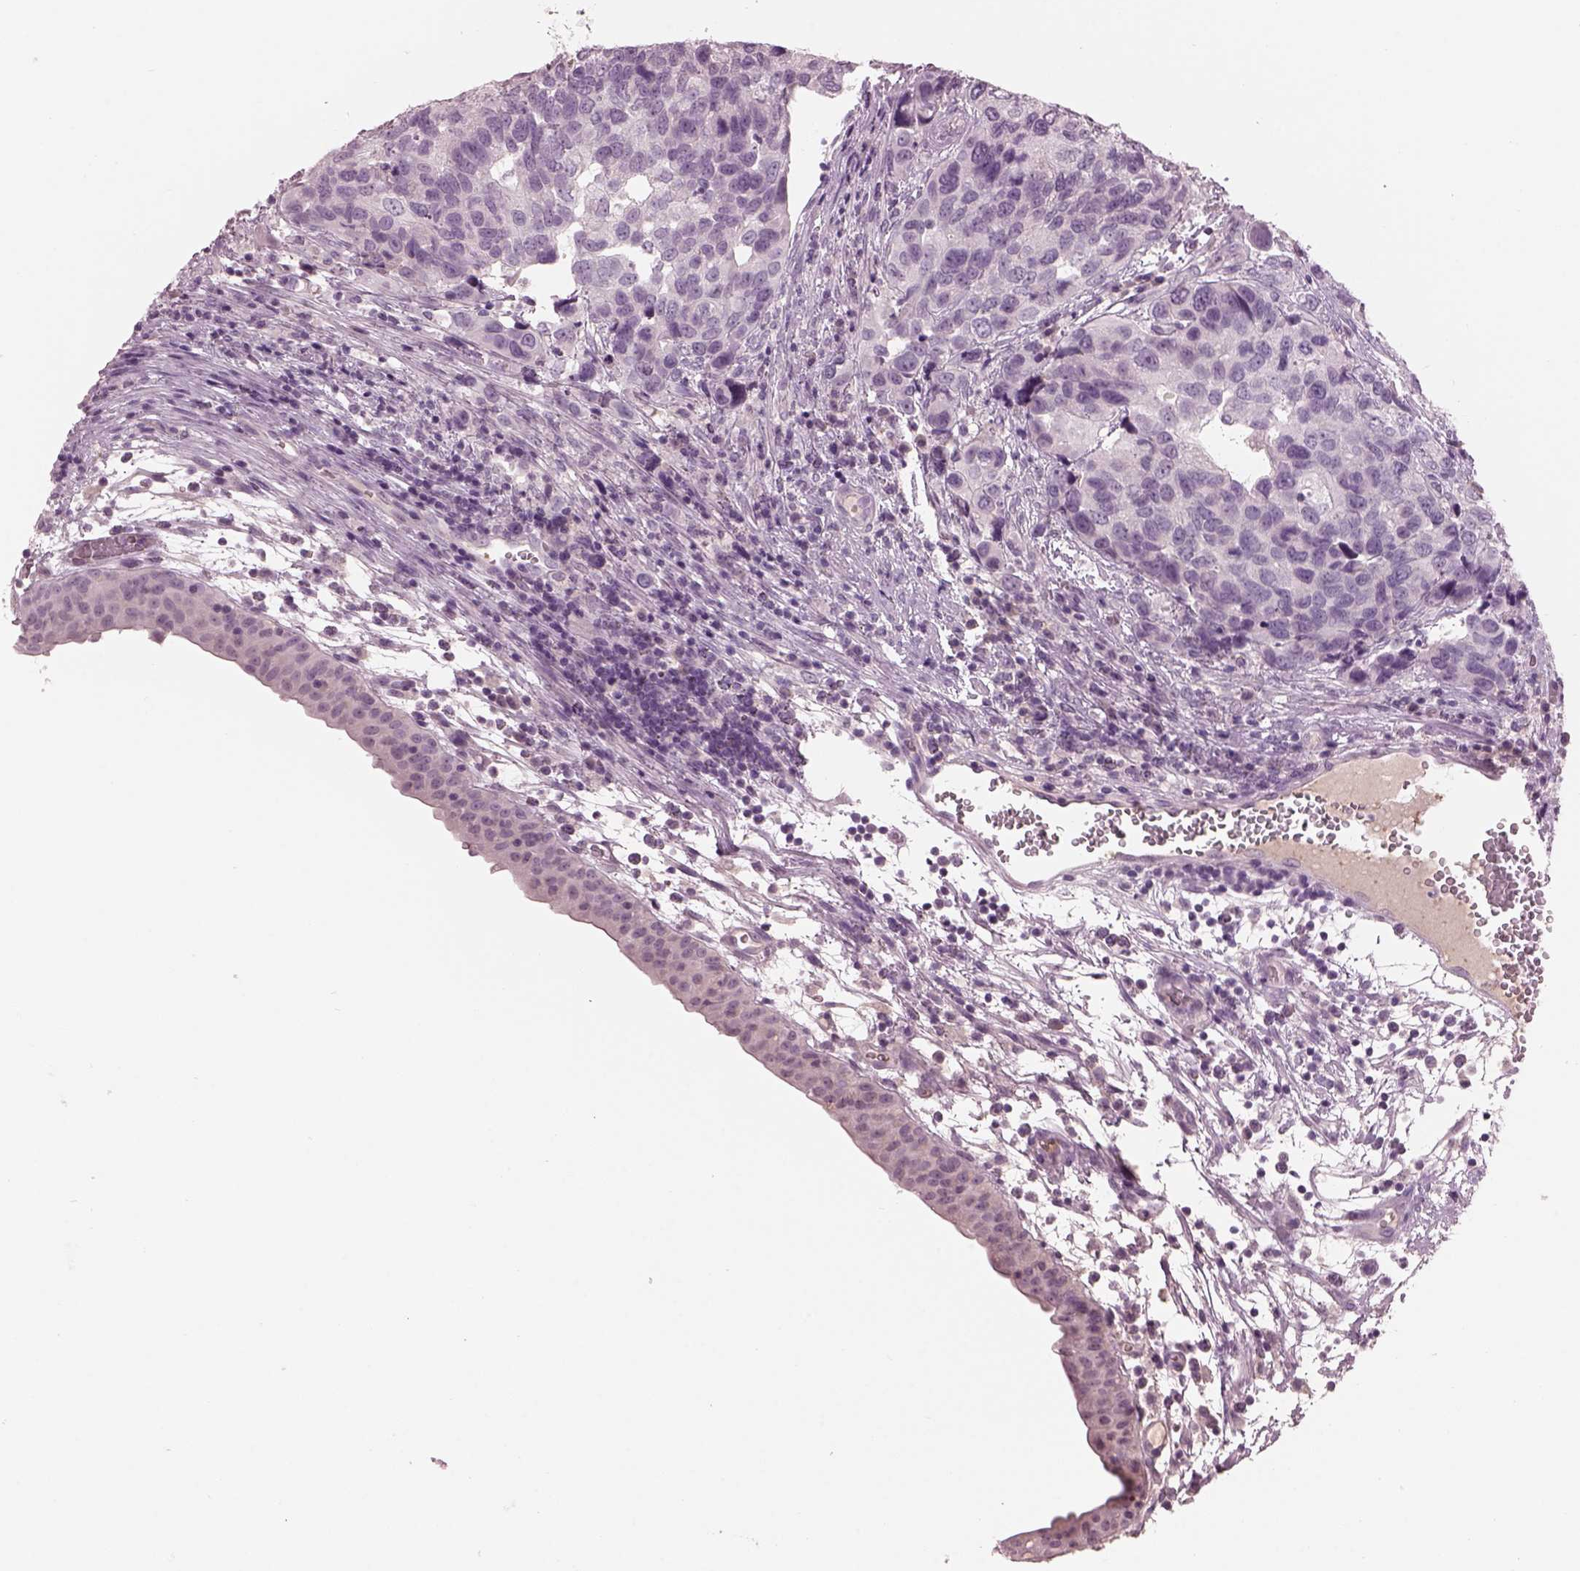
{"staining": {"intensity": "negative", "quantity": "none", "location": "none"}, "tissue": "urothelial cancer", "cell_type": "Tumor cells", "image_type": "cancer", "snomed": [{"axis": "morphology", "description": "Urothelial carcinoma, High grade"}, {"axis": "topography", "description": "Urinary bladder"}], "caption": "Urothelial cancer was stained to show a protein in brown. There is no significant positivity in tumor cells.", "gene": "PACRG", "patient": {"sex": "male", "age": 60}}